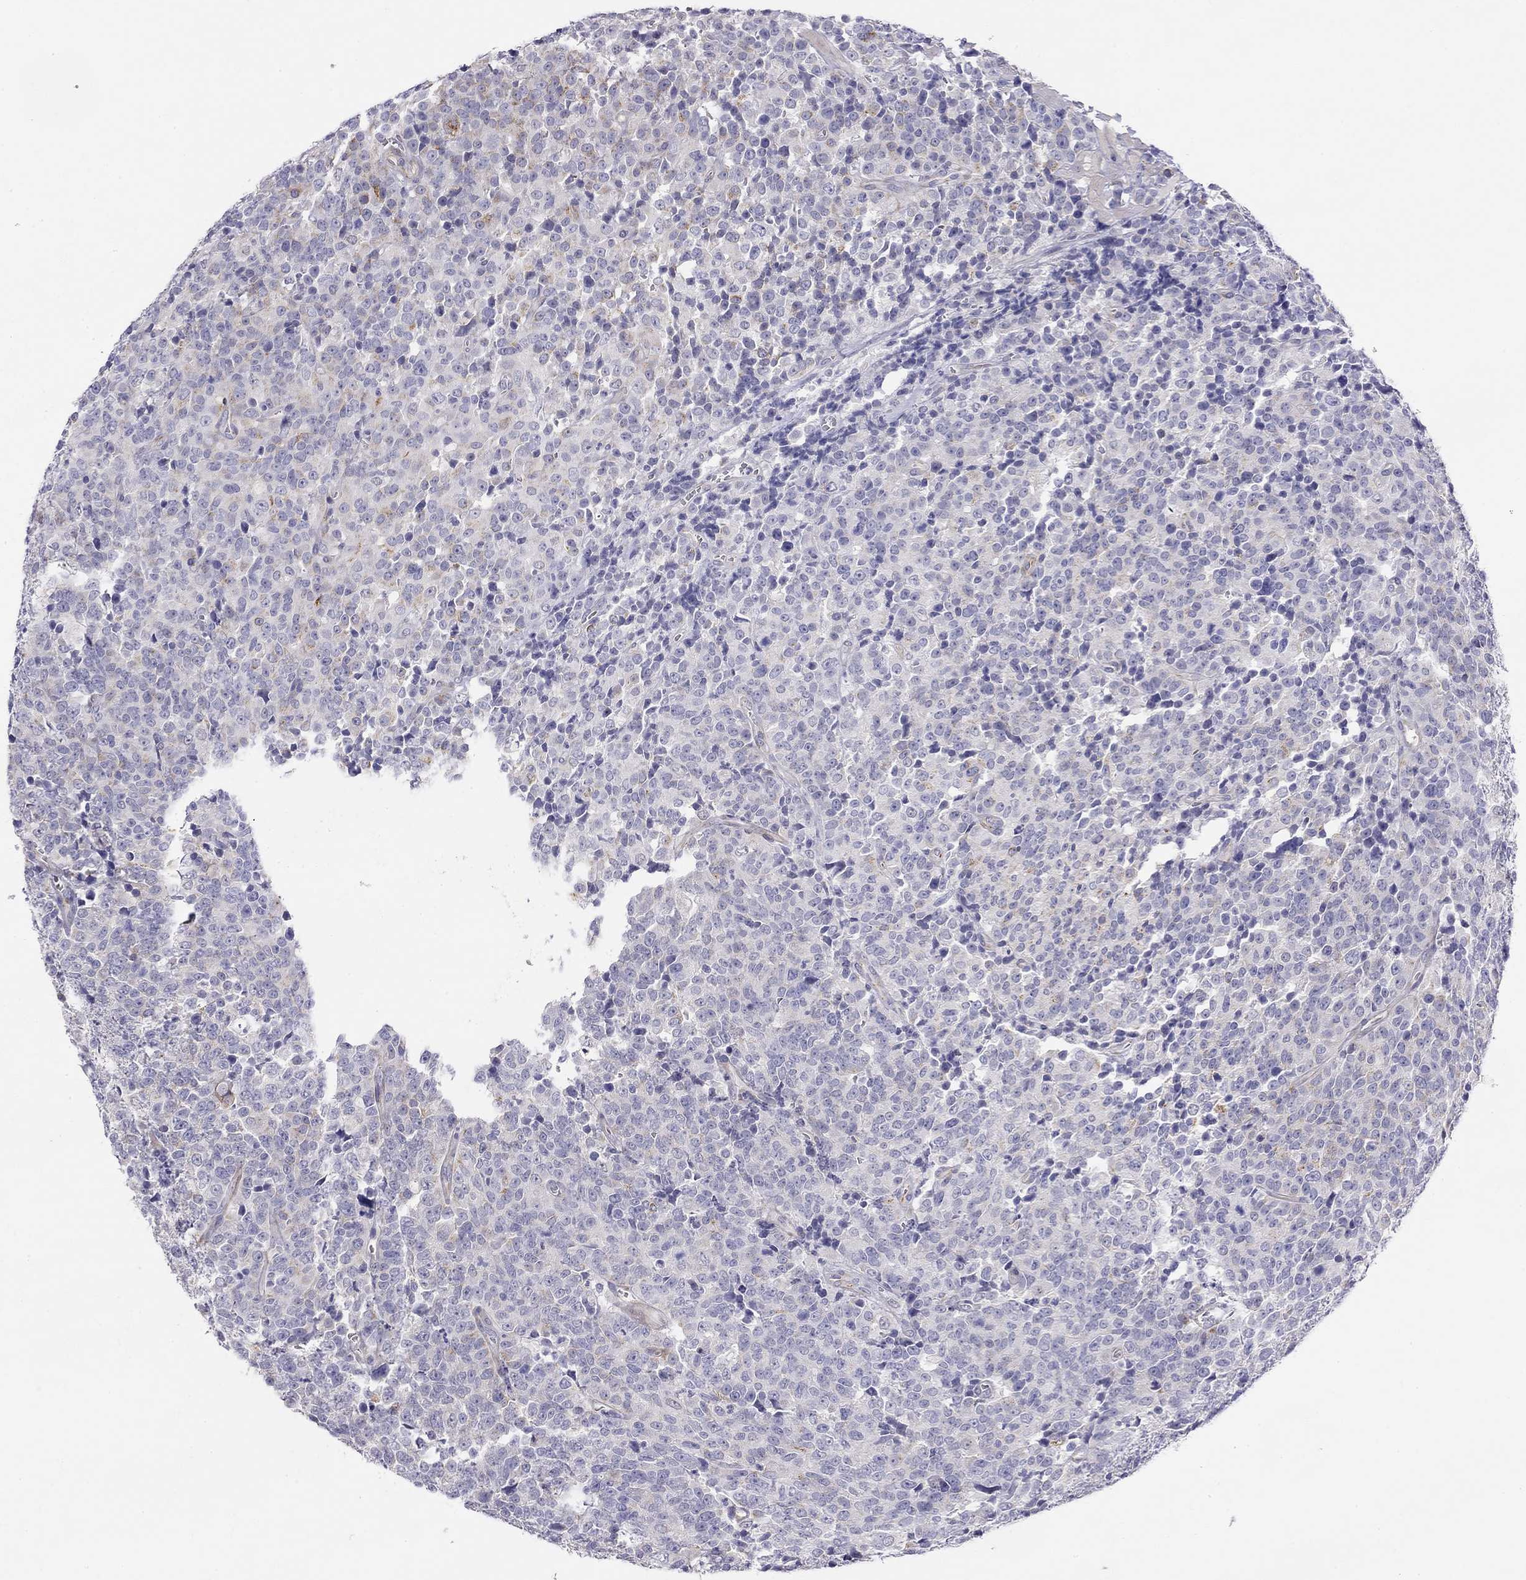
{"staining": {"intensity": "moderate", "quantity": "<25%", "location": "cytoplasmic/membranous"}, "tissue": "prostate cancer", "cell_type": "Tumor cells", "image_type": "cancer", "snomed": [{"axis": "morphology", "description": "Adenocarcinoma, NOS"}, {"axis": "topography", "description": "Prostate"}], "caption": "Immunohistochemical staining of human prostate cancer (adenocarcinoma) demonstrates low levels of moderate cytoplasmic/membranous protein positivity in about <25% of tumor cells.", "gene": "RTL1", "patient": {"sex": "male", "age": 67}}